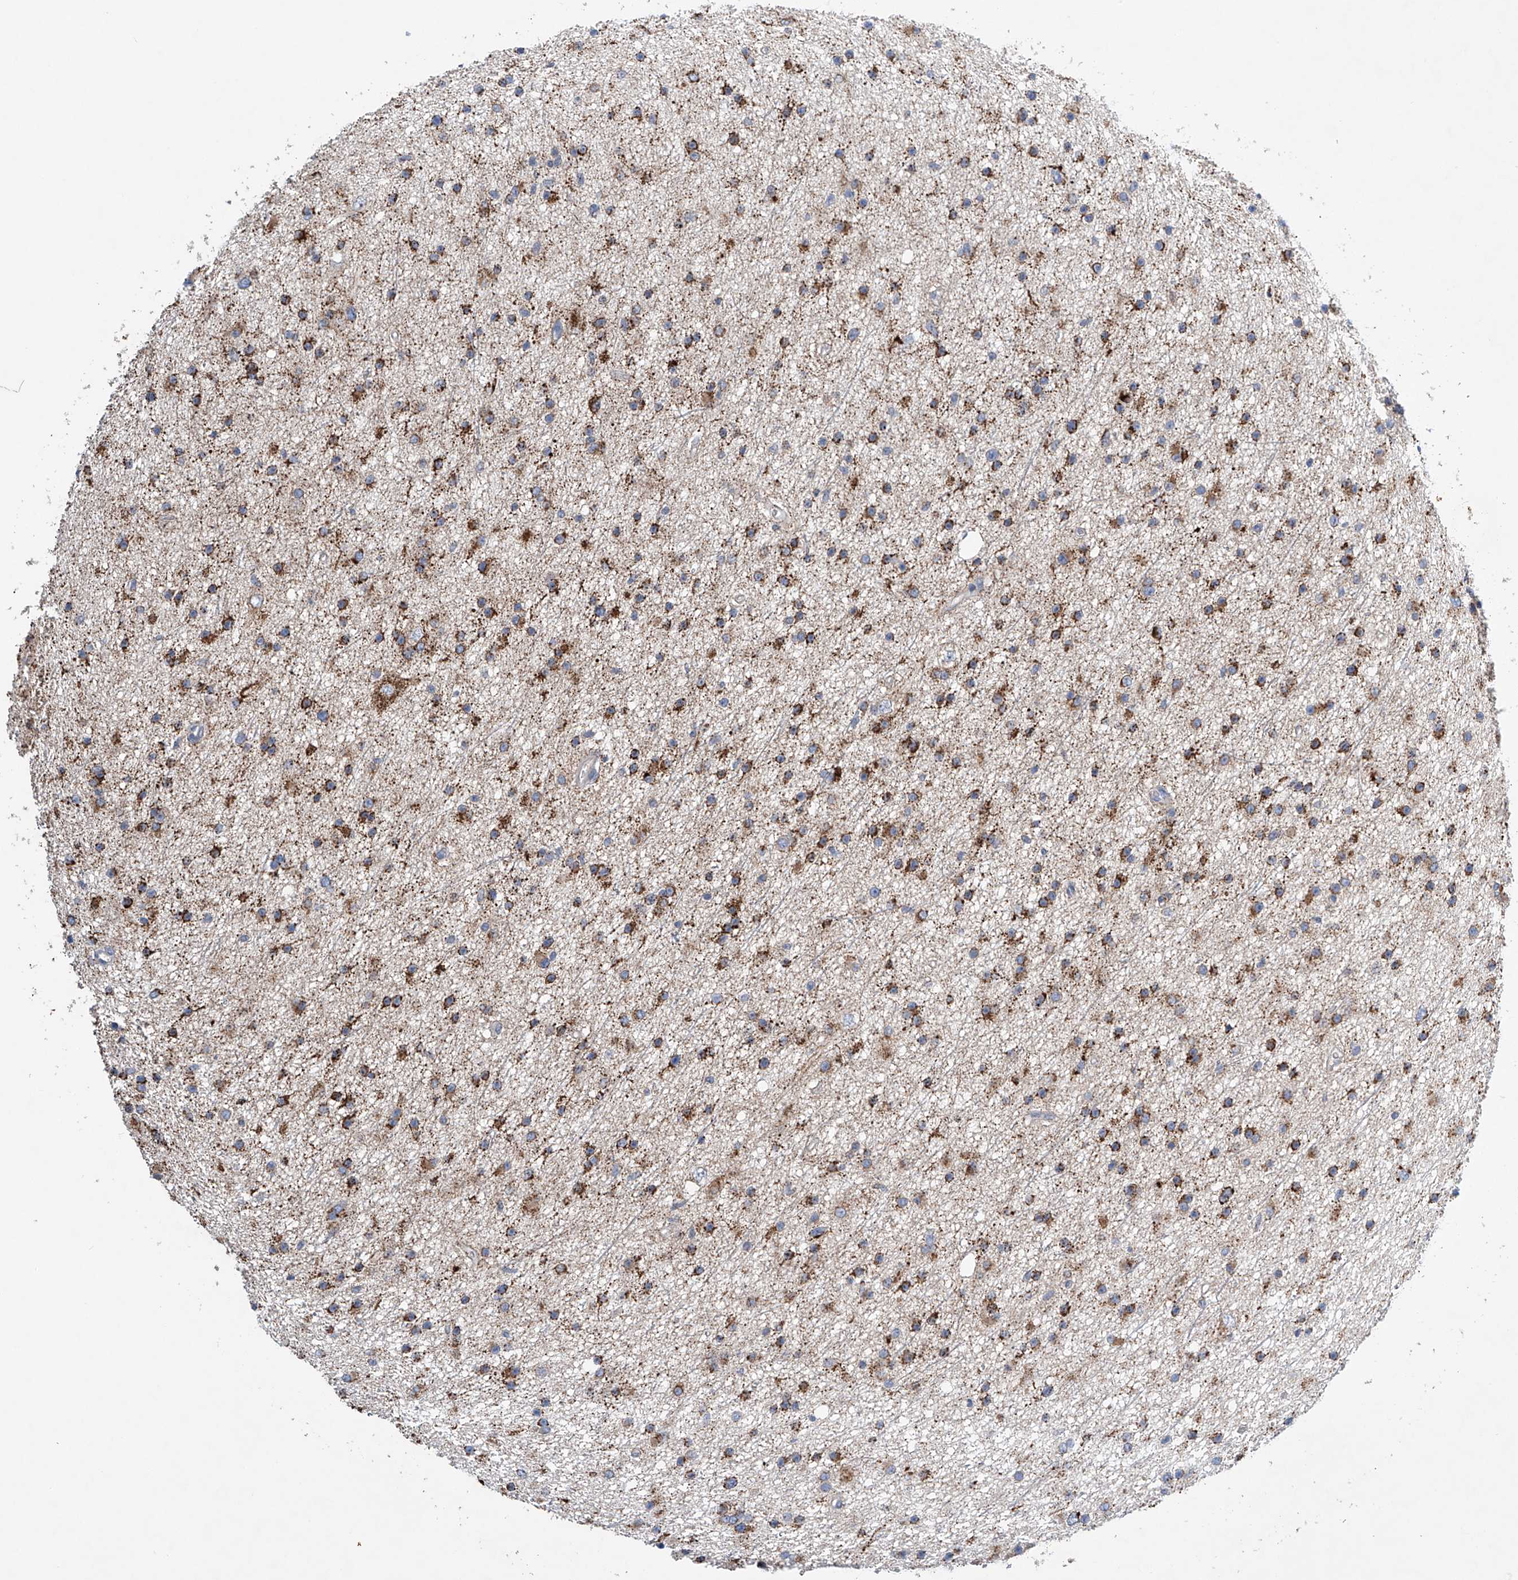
{"staining": {"intensity": "strong", "quantity": ">75%", "location": "cytoplasmic/membranous"}, "tissue": "glioma", "cell_type": "Tumor cells", "image_type": "cancer", "snomed": [{"axis": "morphology", "description": "Glioma, malignant, Low grade"}, {"axis": "topography", "description": "Cerebral cortex"}], "caption": "Protein analysis of glioma tissue shows strong cytoplasmic/membranous staining in approximately >75% of tumor cells. Nuclei are stained in blue.", "gene": "GPC4", "patient": {"sex": "female", "age": 39}}